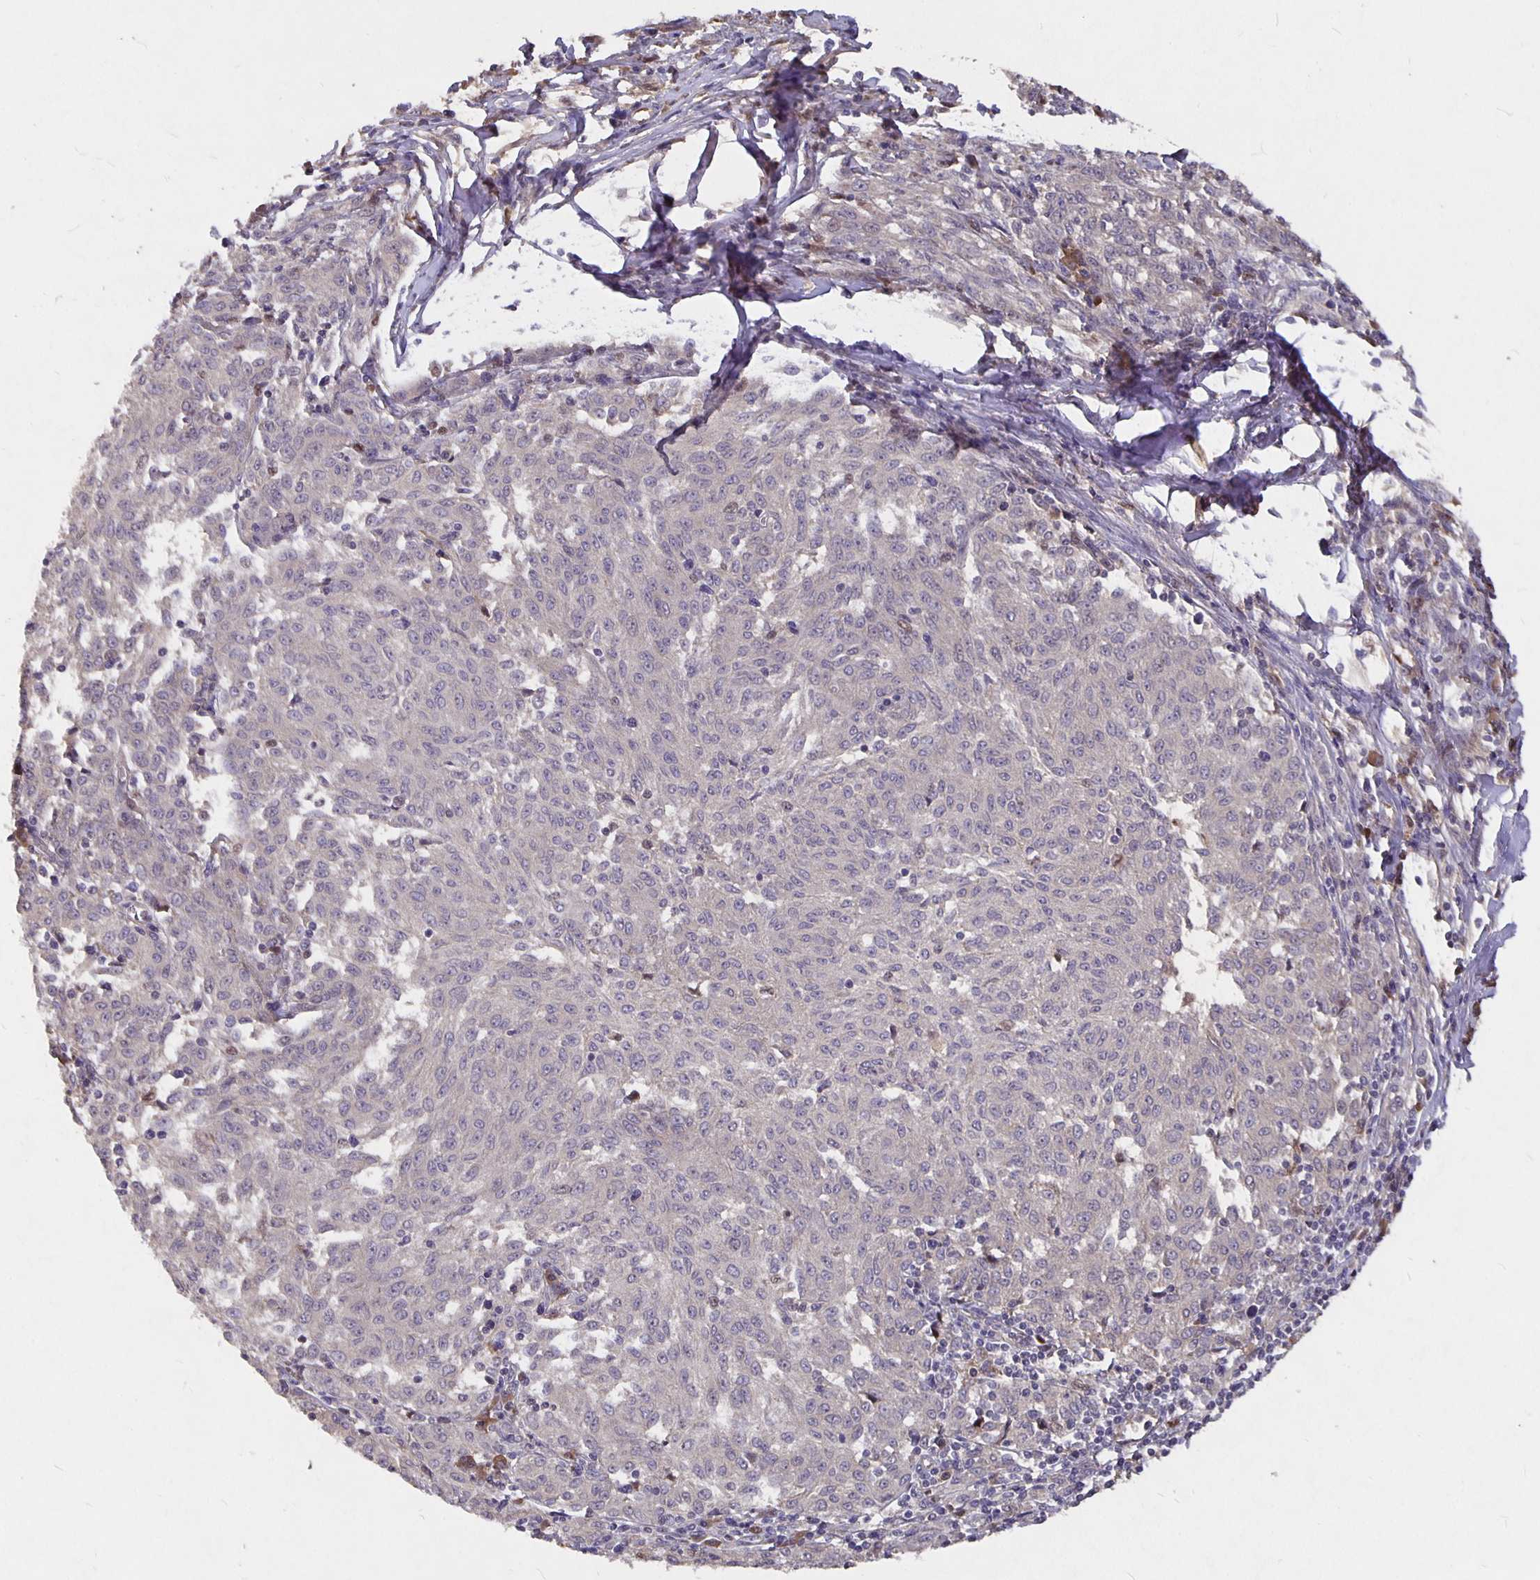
{"staining": {"intensity": "negative", "quantity": "none", "location": "none"}, "tissue": "melanoma", "cell_type": "Tumor cells", "image_type": "cancer", "snomed": [{"axis": "morphology", "description": "Malignant melanoma, NOS"}, {"axis": "topography", "description": "Skin"}], "caption": "Tumor cells are negative for brown protein staining in melanoma.", "gene": "NOG", "patient": {"sex": "female", "age": 72}}